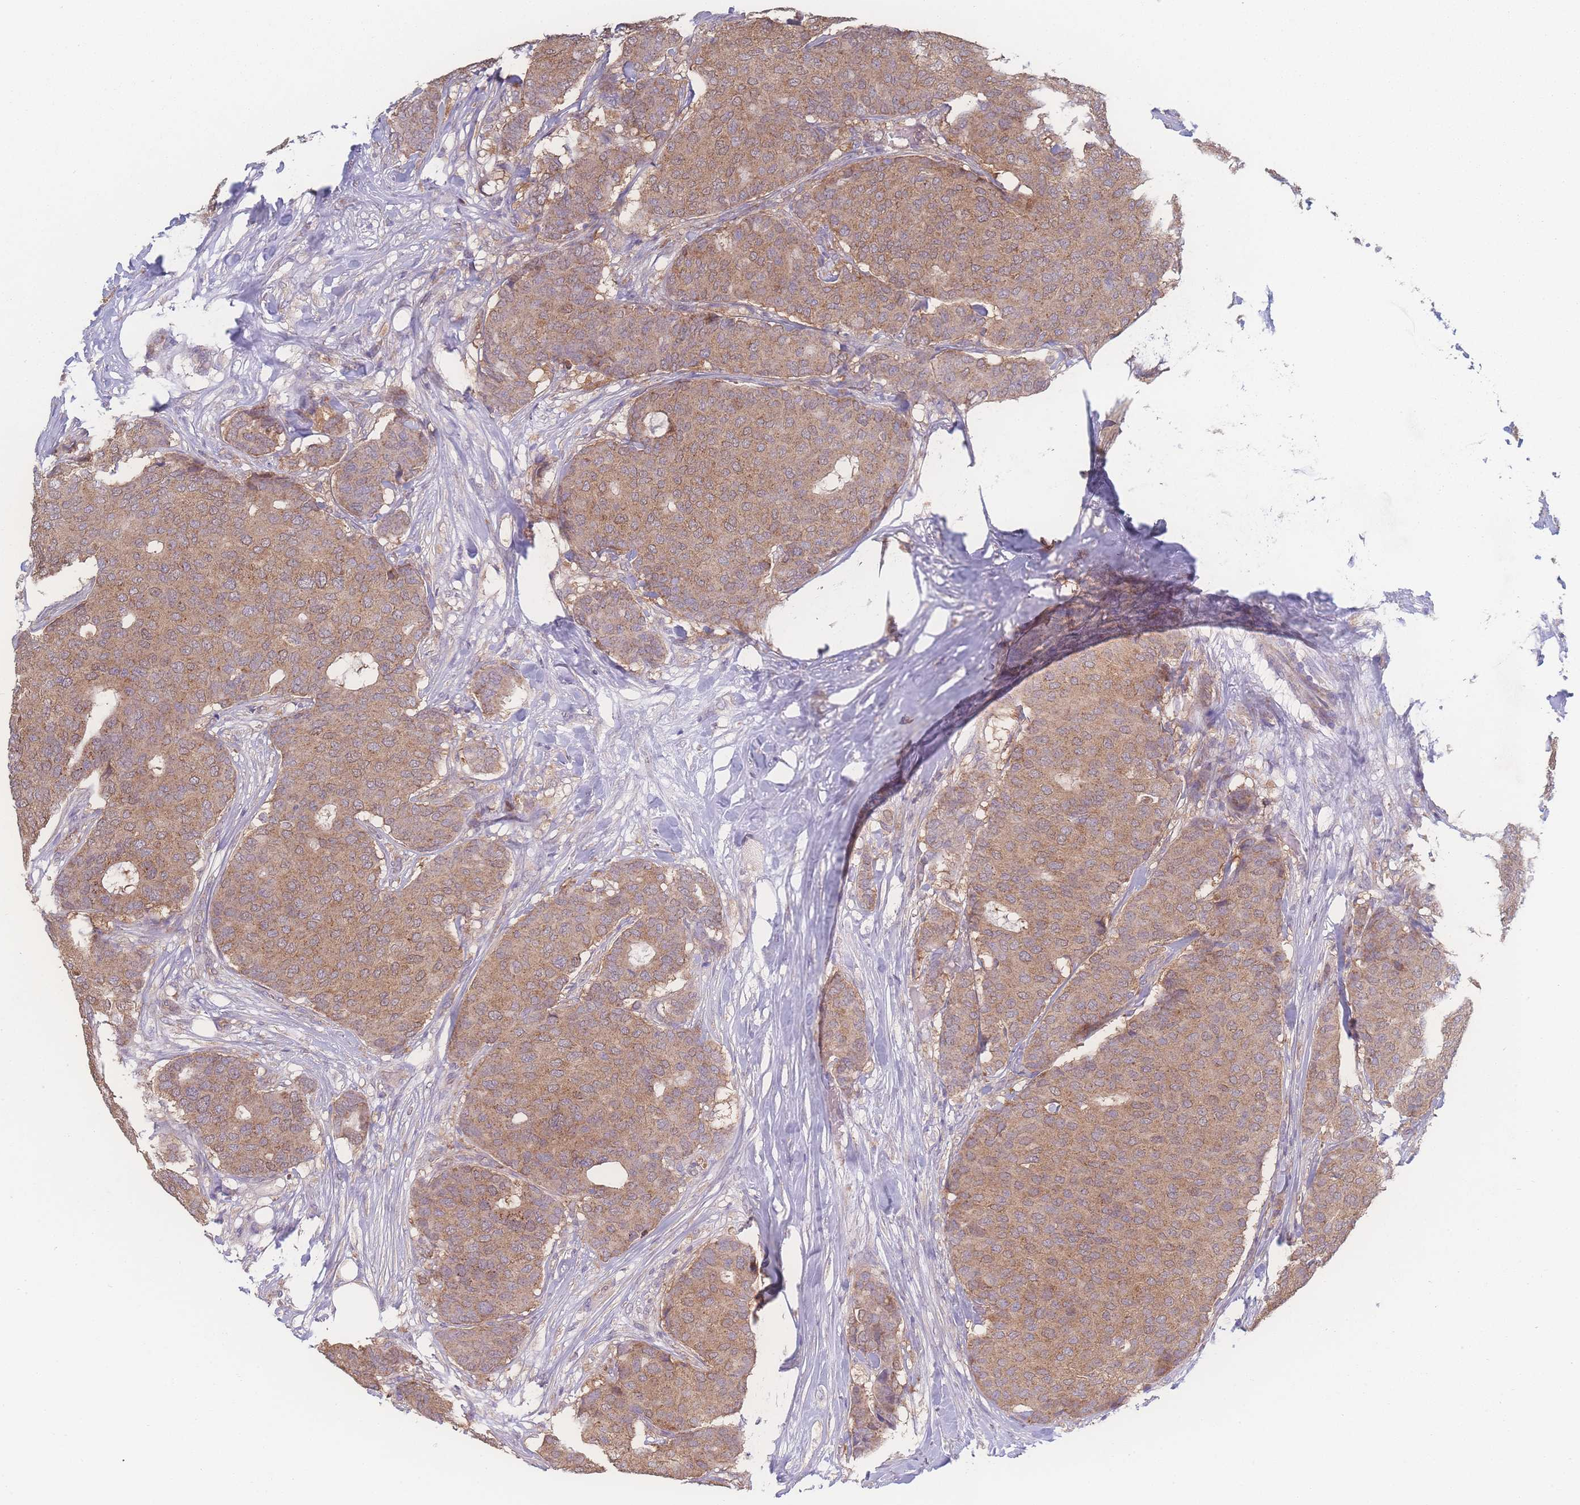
{"staining": {"intensity": "moderate", "quantity": ">75%", "location": "cytoplasmic/membranous"}, "tissue": "breast cancer", "cell_type": "Tumor cells", "image_type": "cancer", "snomed": [{"axis": "morphology", "description": "Duct carcinoma"}, {"axis": "topography", "description": "Breast"}], "caption": "A brown stain labels moderate cytoplasmic/membranous expression of a protein in breast cancer tumor cells.", "gene": "GIPR", "patient": {"sex": "female", "age": 75}}